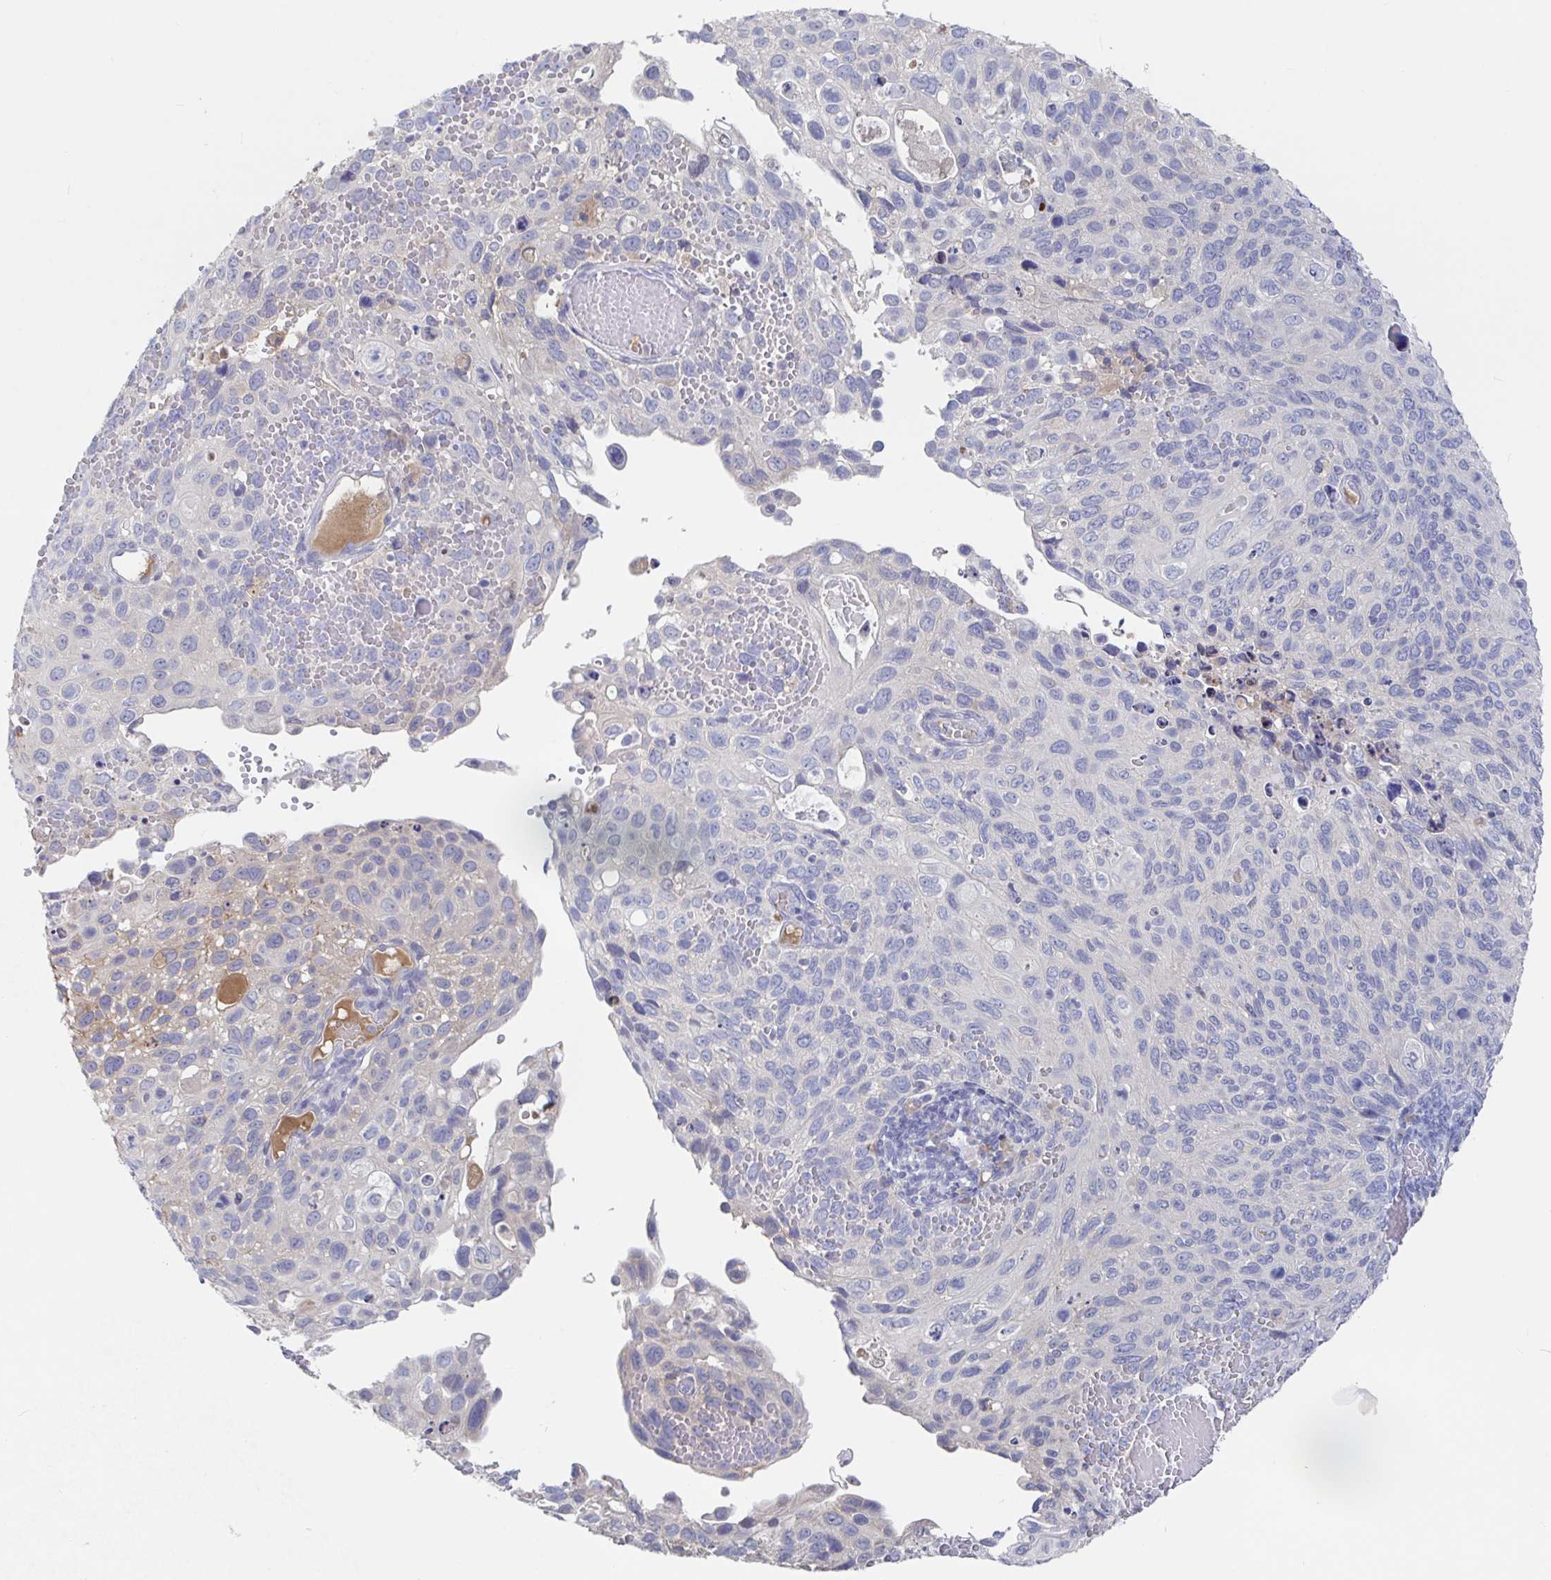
{"staining": {"intensity": "negative", "quantity": "none", "location": "none"}, "tissue": "cervical cancer", "cell_type": "Tumor cells", "image_type": "cancer", "snomed": [{"axis": "morphology", "description": "Squamous cell carcinoma, NOS"}, {"axis": "topography", "description": "Cervix"}], "caption": "DAB (3,3'-diaminobenzidine) immunohistochemical staining of squamous cell carcinoma (cervical) exhibits no significant expression in tumor cells.", "gene": "GPR148", "patient": {"sex": "female", "age": 70}}